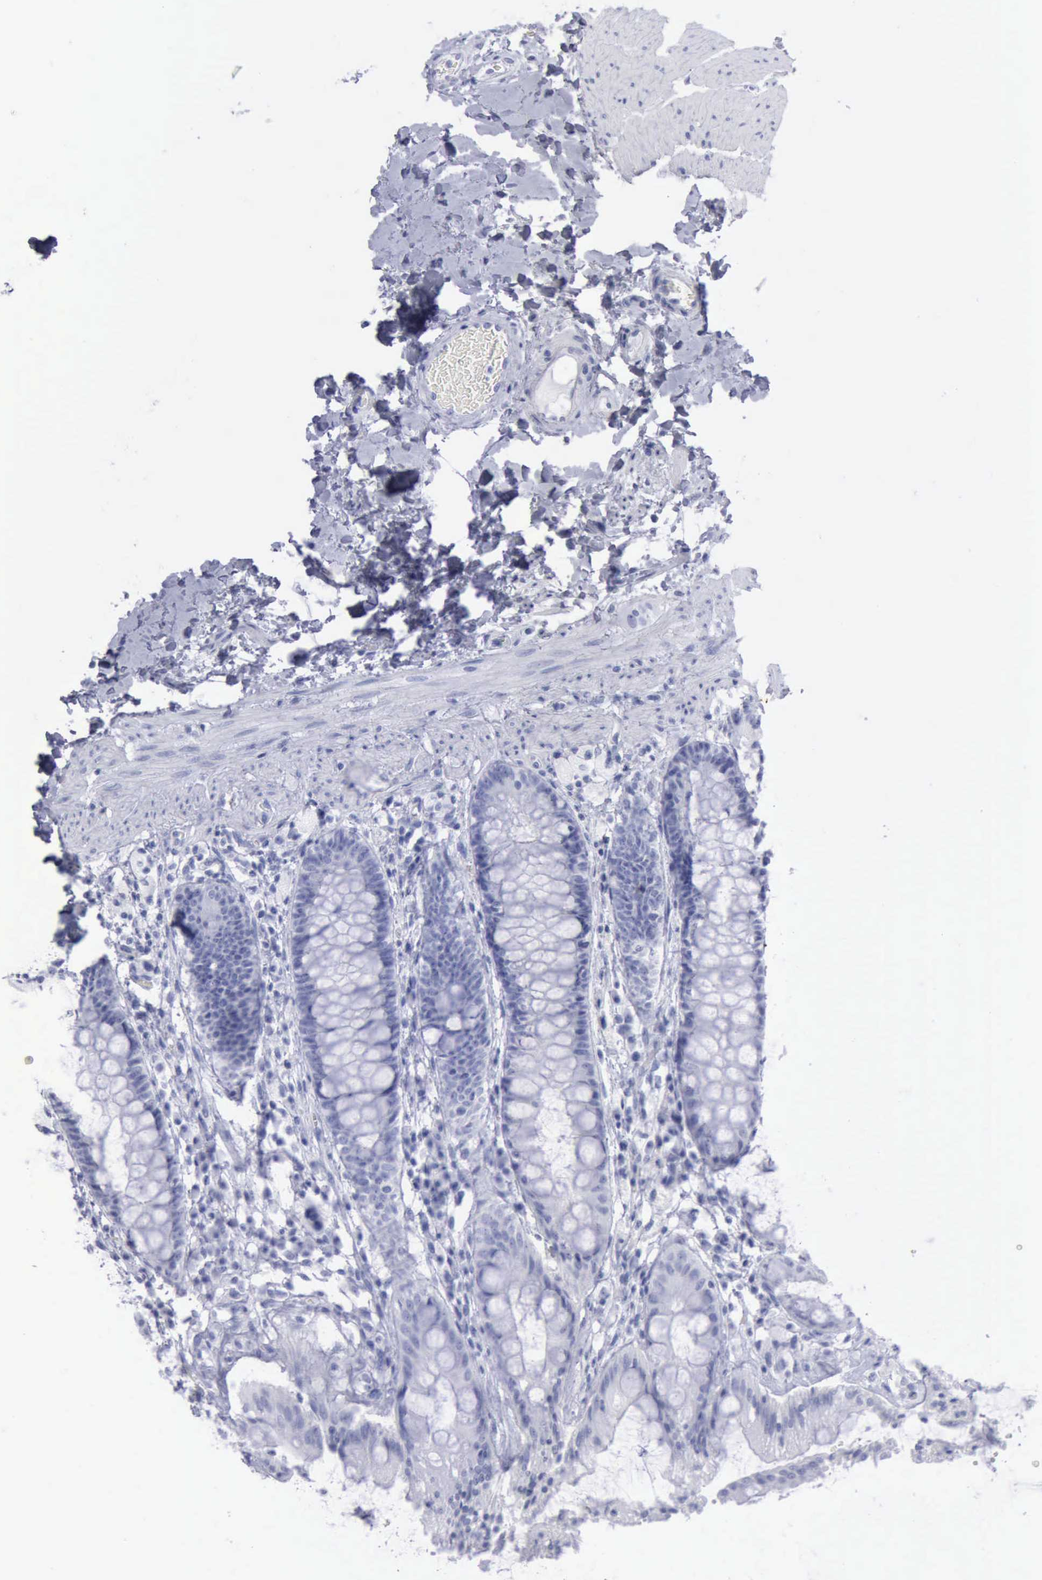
{"staining": {"intensity": "negative", "quantity": "none", "location": "none"}, "tissue": "rectum", "cell_type": "Glandular cells", "image_type": "normal", "snomed": [{"axis": "morphology", "description": "Normal tissue, NOS"}, {"axis": "topography", "description": "Rectum"}], "caption": "Immunohistochemistry histopathology image of normal rectum: human rectum stained with DAB shows no significant protein expression in glandular cells.", "gene": "KRT13", "patient": {"sex": "female", "age": 46}}